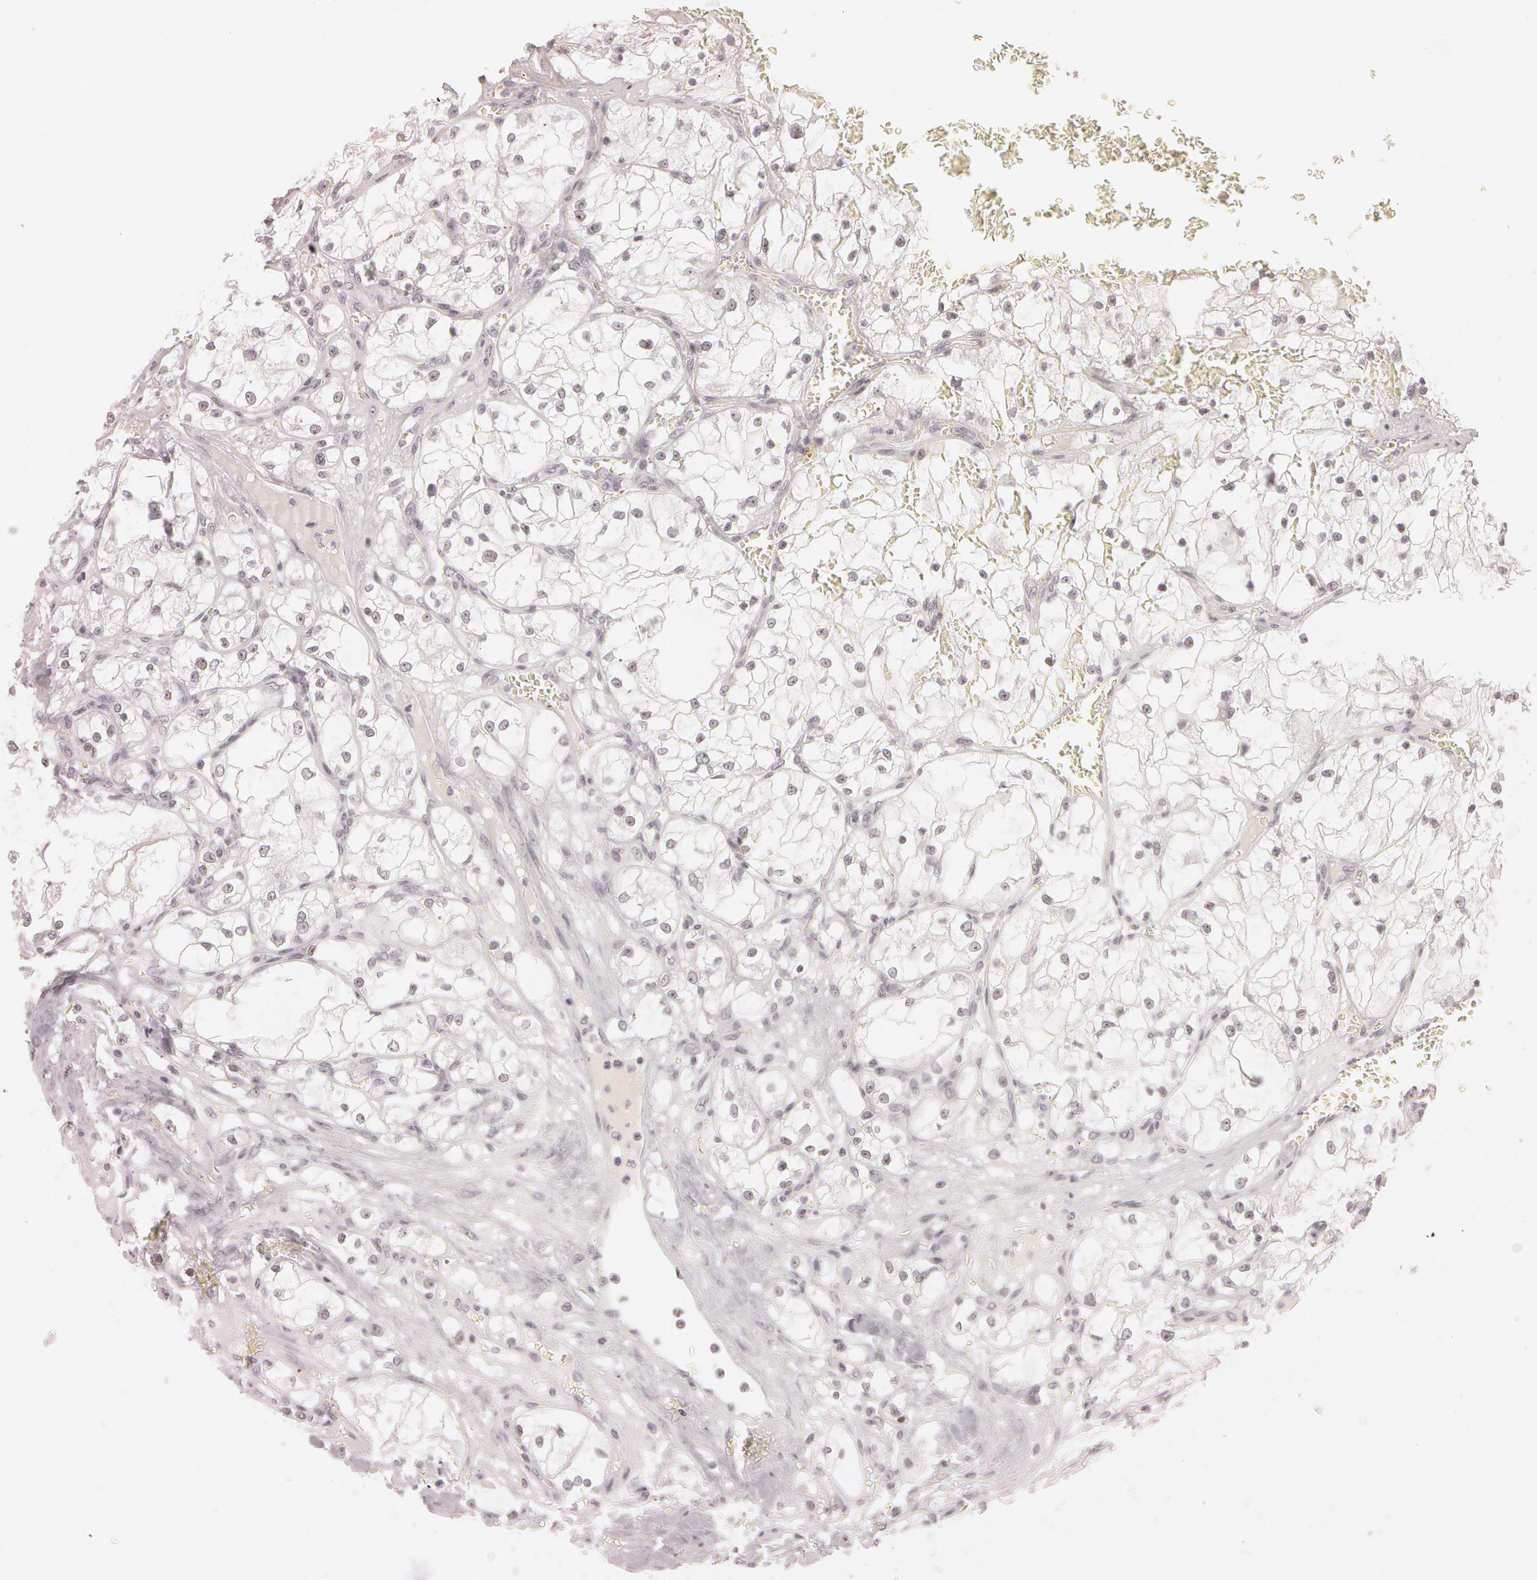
{"staining": {"intensity": "negative", "quantity": "none", "location": "none"}, "tissue": "renal cancer", "cell_type": "Tumor cells", "image_type": "cancer", "snomed": [{"axis": "morphology", "description": "Adenocarcinoma, NOS"}, {"axis": "topography", "description": "Kidney"}], "caption": "Renal cancer (adenocarcinoma) was stained to show a protein in brown. There is no significant positivity in tumor cells.", "gene": "FBL", "patient": {"sex": "male", "age": 61}}